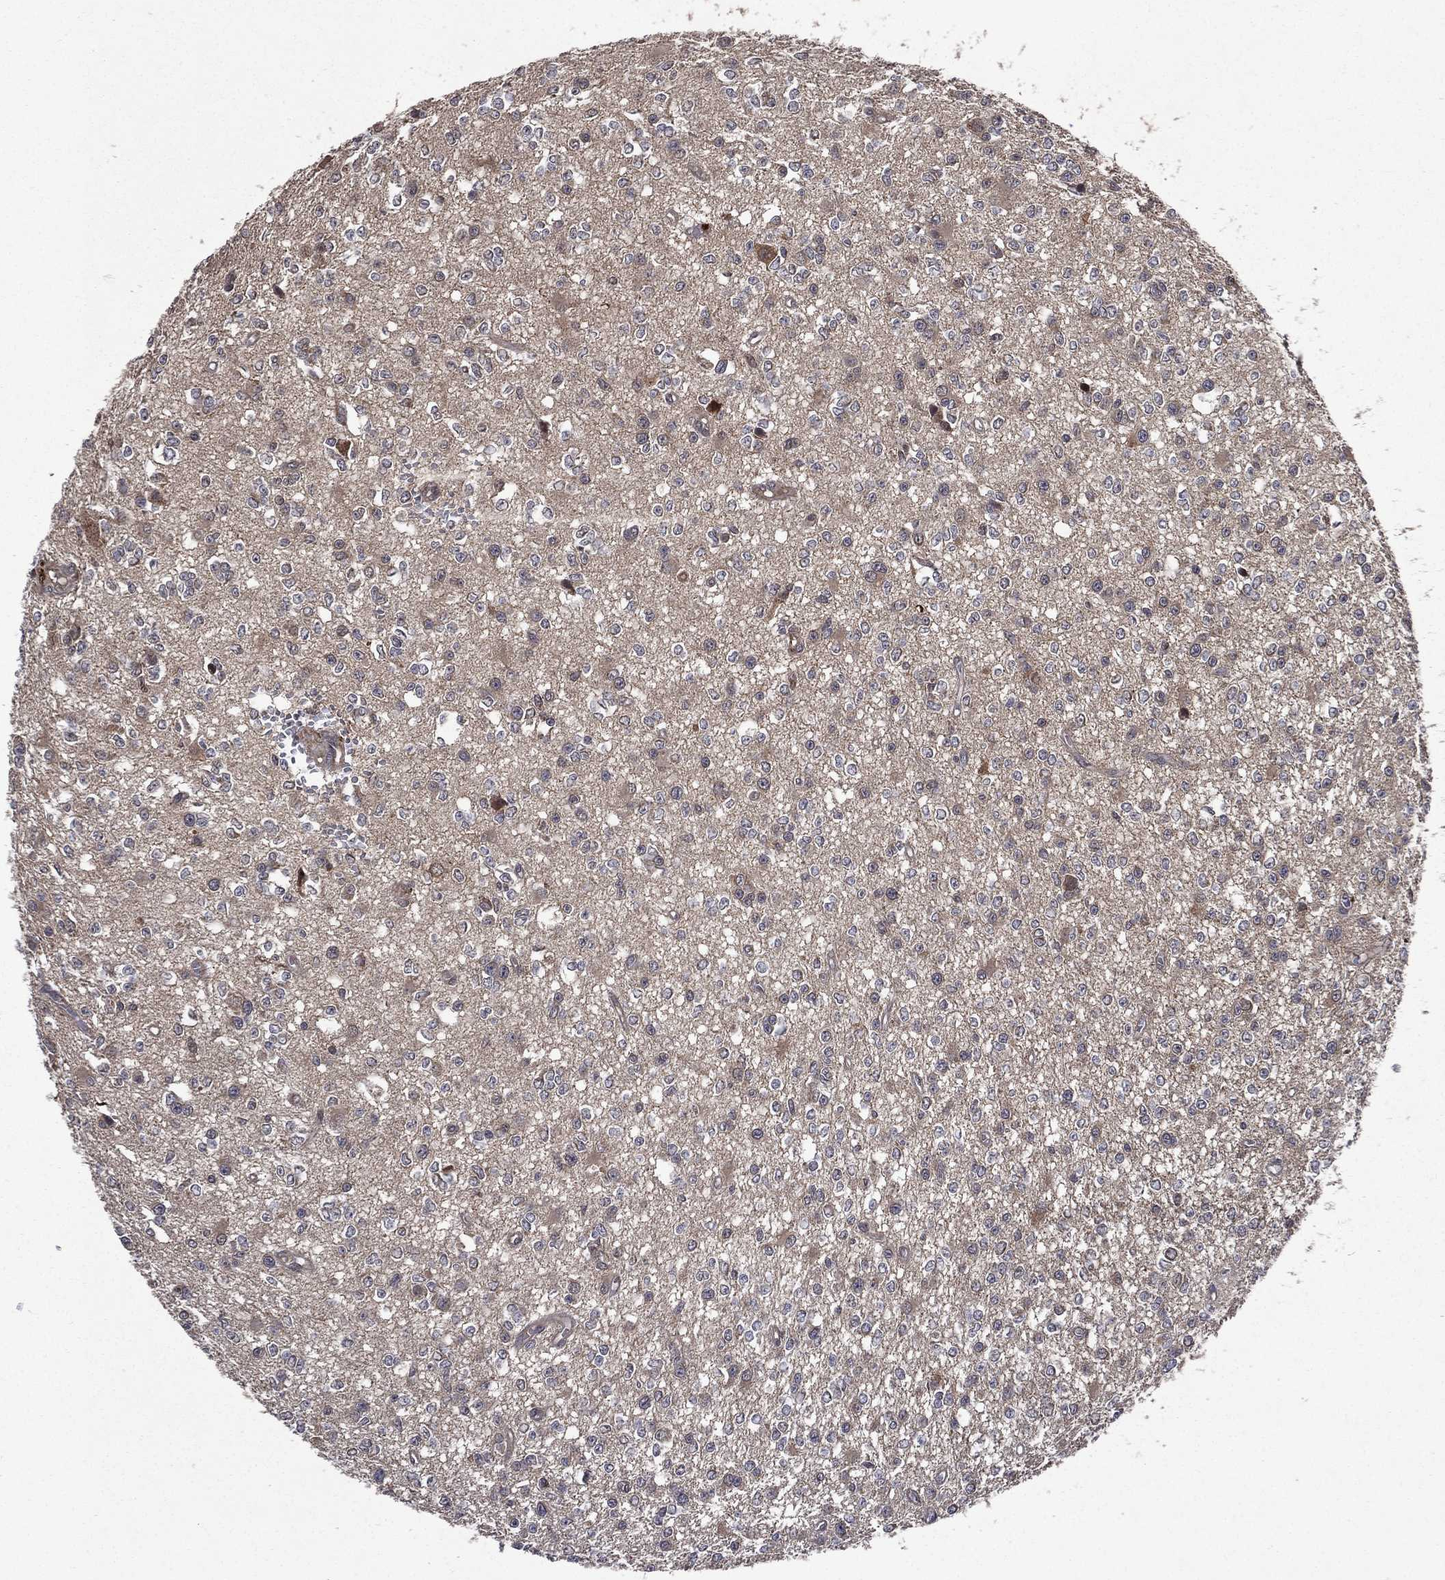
{"staining": {"intensity": "negative", "quantity": "none", "location": "none"}, "tissue": "glioma", "cell_type": "Tumor cells", "image_type": "cancer", "snomed": [{"axis": "morphology", "description": "Glioma, malignant, Low grade"}, {"axis": "topography", "description": "Brain"}], "caption": "High power microscopy micrograph of an immunohistochemistry photomicrograph of glioma, revealing no significant expression in tumor cells.", "gene": "RAB11FIP4", "patient": {"sex": "female", "age": 45}}